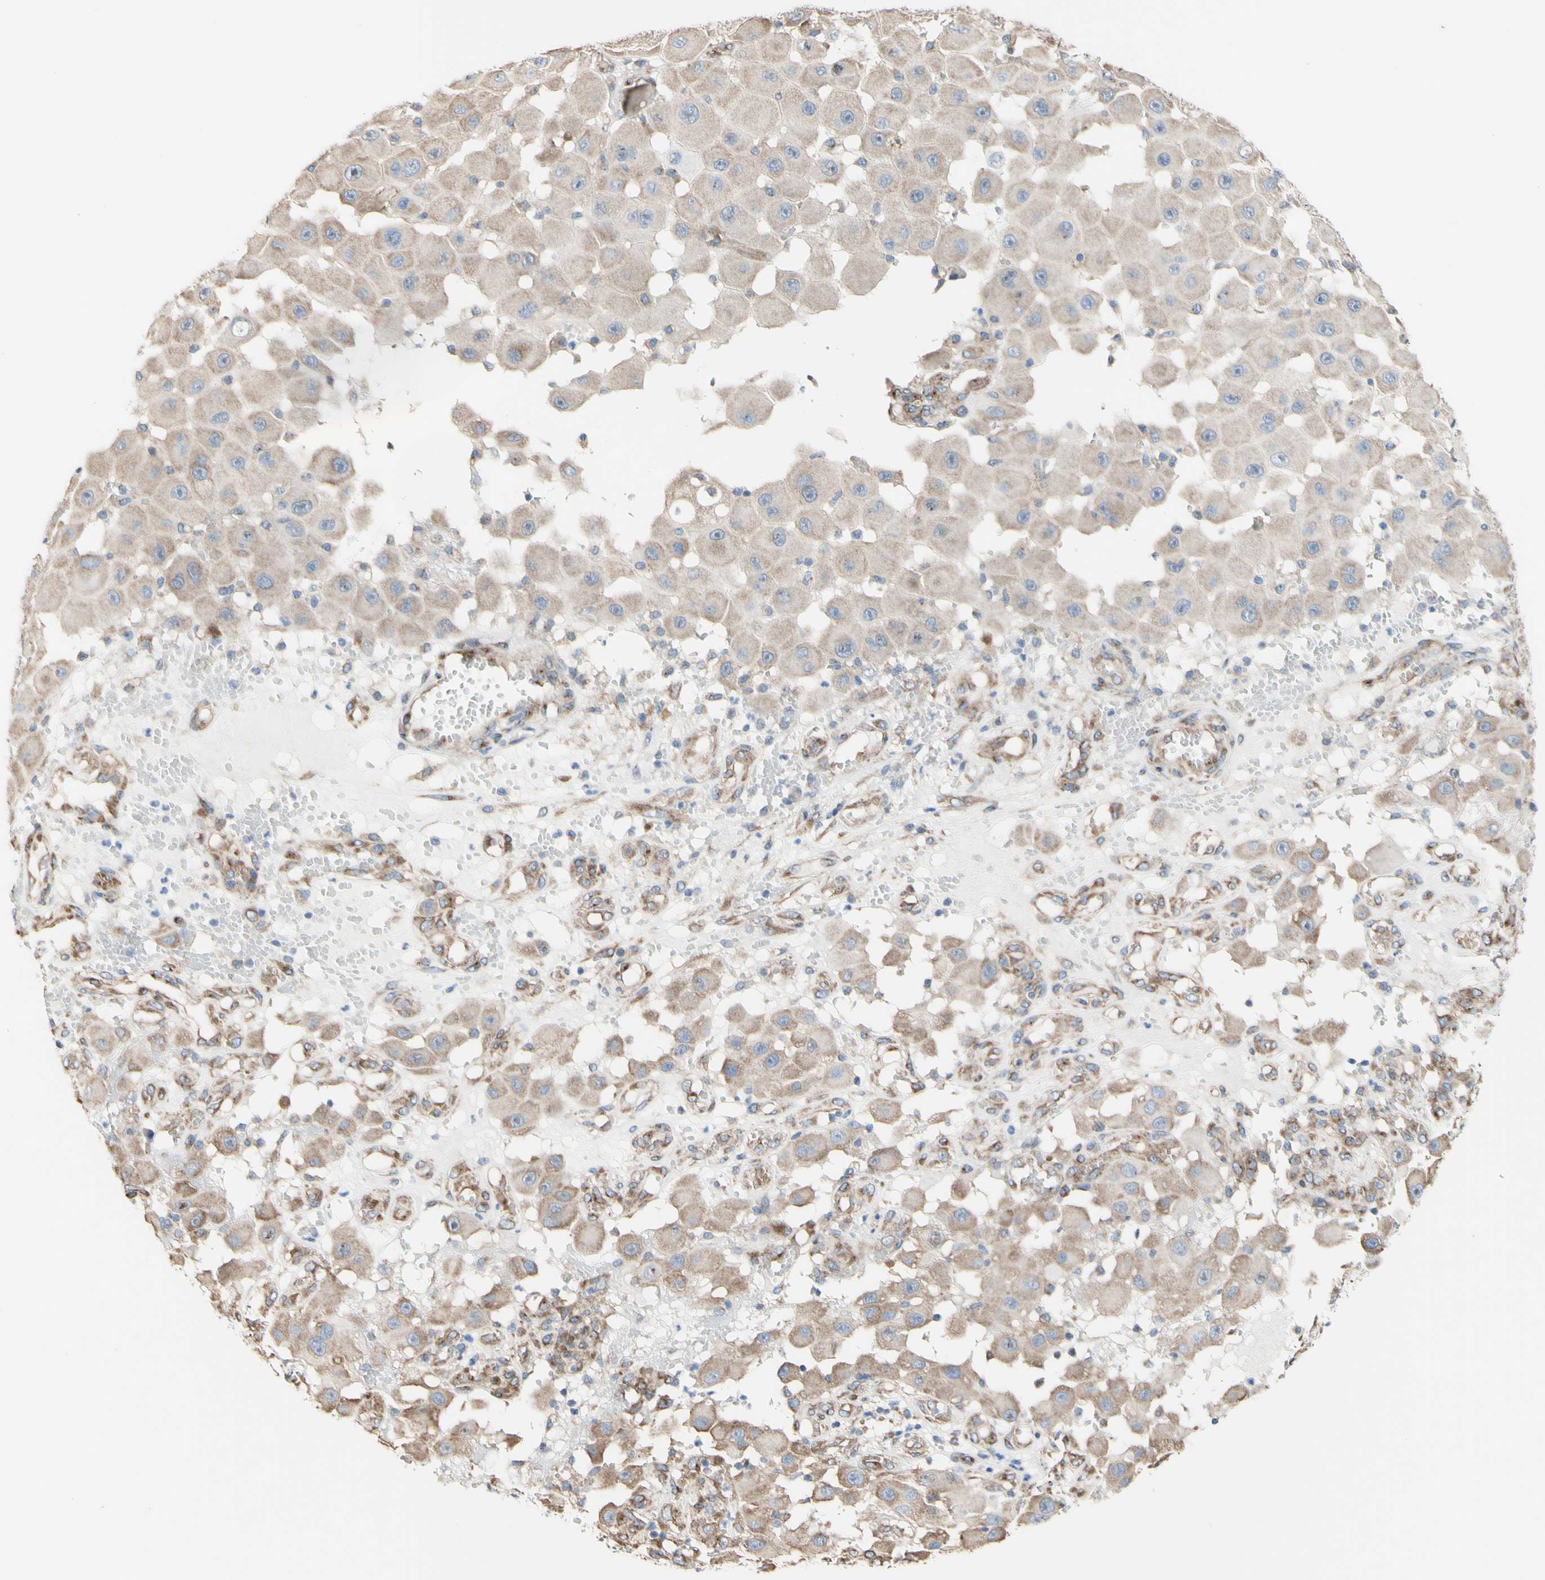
{"staining": {"intensity": "weak", "quantity": ">75%", "location": "cytoplasmic/membranous"}, "tissue": "melanoma", "cell_type": "Tumor cells", "image_type": "cancer", "snomed": [{"axis": "morphology", "description": "Malignant melanoma, NOS"}, {"axis": "topography", "description": "Skin"}], "caption": "An image of human malignant melanoma stained for a protein displays weak cytoplasmic/membranous brown staining in tumor cells.", "gene": "LRIG3", "patient": {"sex": "female", "age": 81}}